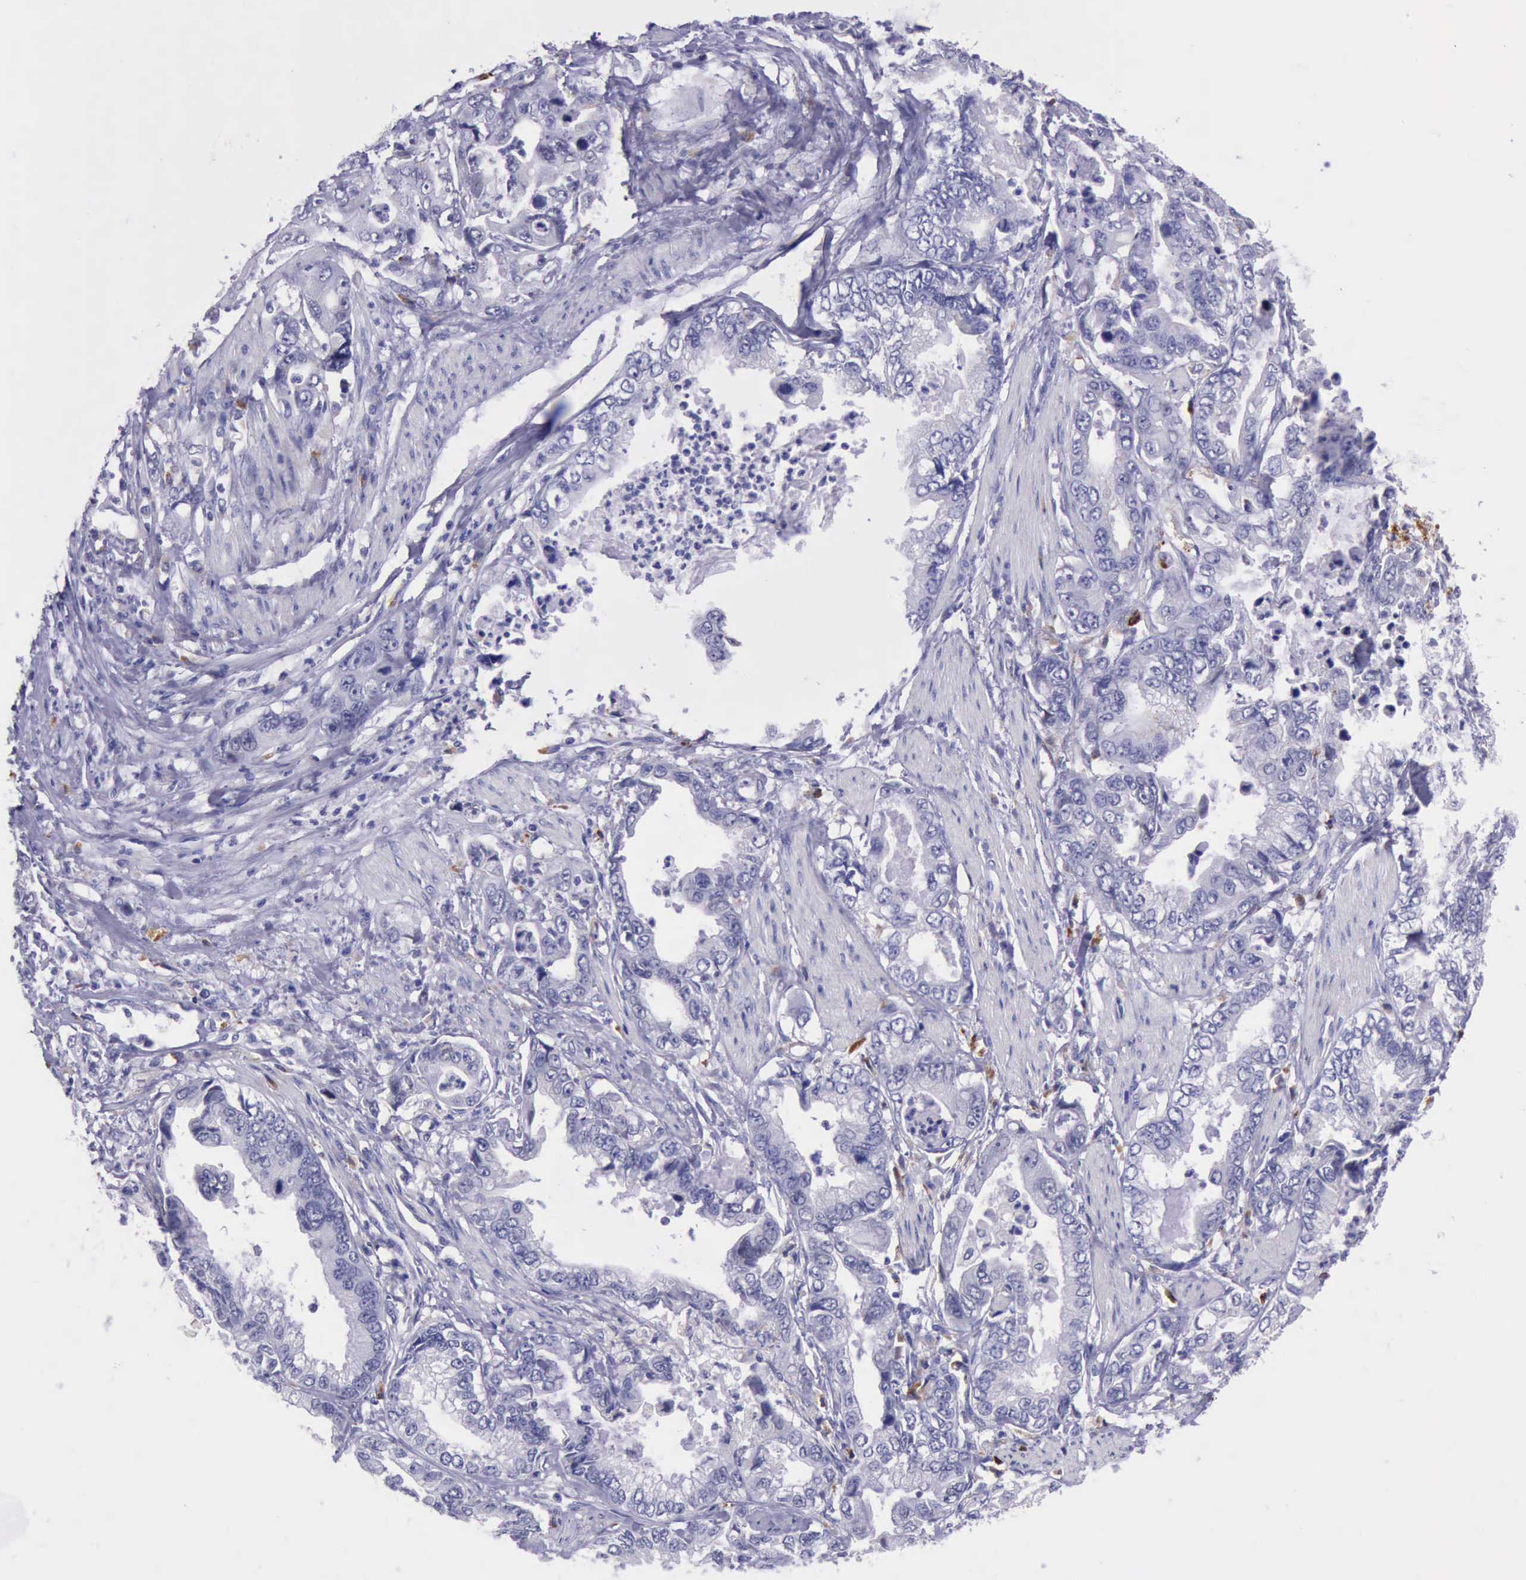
{"staining": {"intensity": "negative", "quantity": "none", "location": "none"}, "tissue": "stomach cancer", "cell_type": "Tumor cells", "image_type": "cancer", "snomed": [{"axis": "morphology", "description": "Adenocarcinoma, NOS"}, {"axis": "topography", "description": "Pancreas"}, {"axis": "topography", "description": "Stomach, upper"}], "caption": "The photomicrograph shows no significant expression in tumor cells of adenocarcinoma (stomach).", "gene": "GLA", "patient": {"sex": "male", "age": 77}}